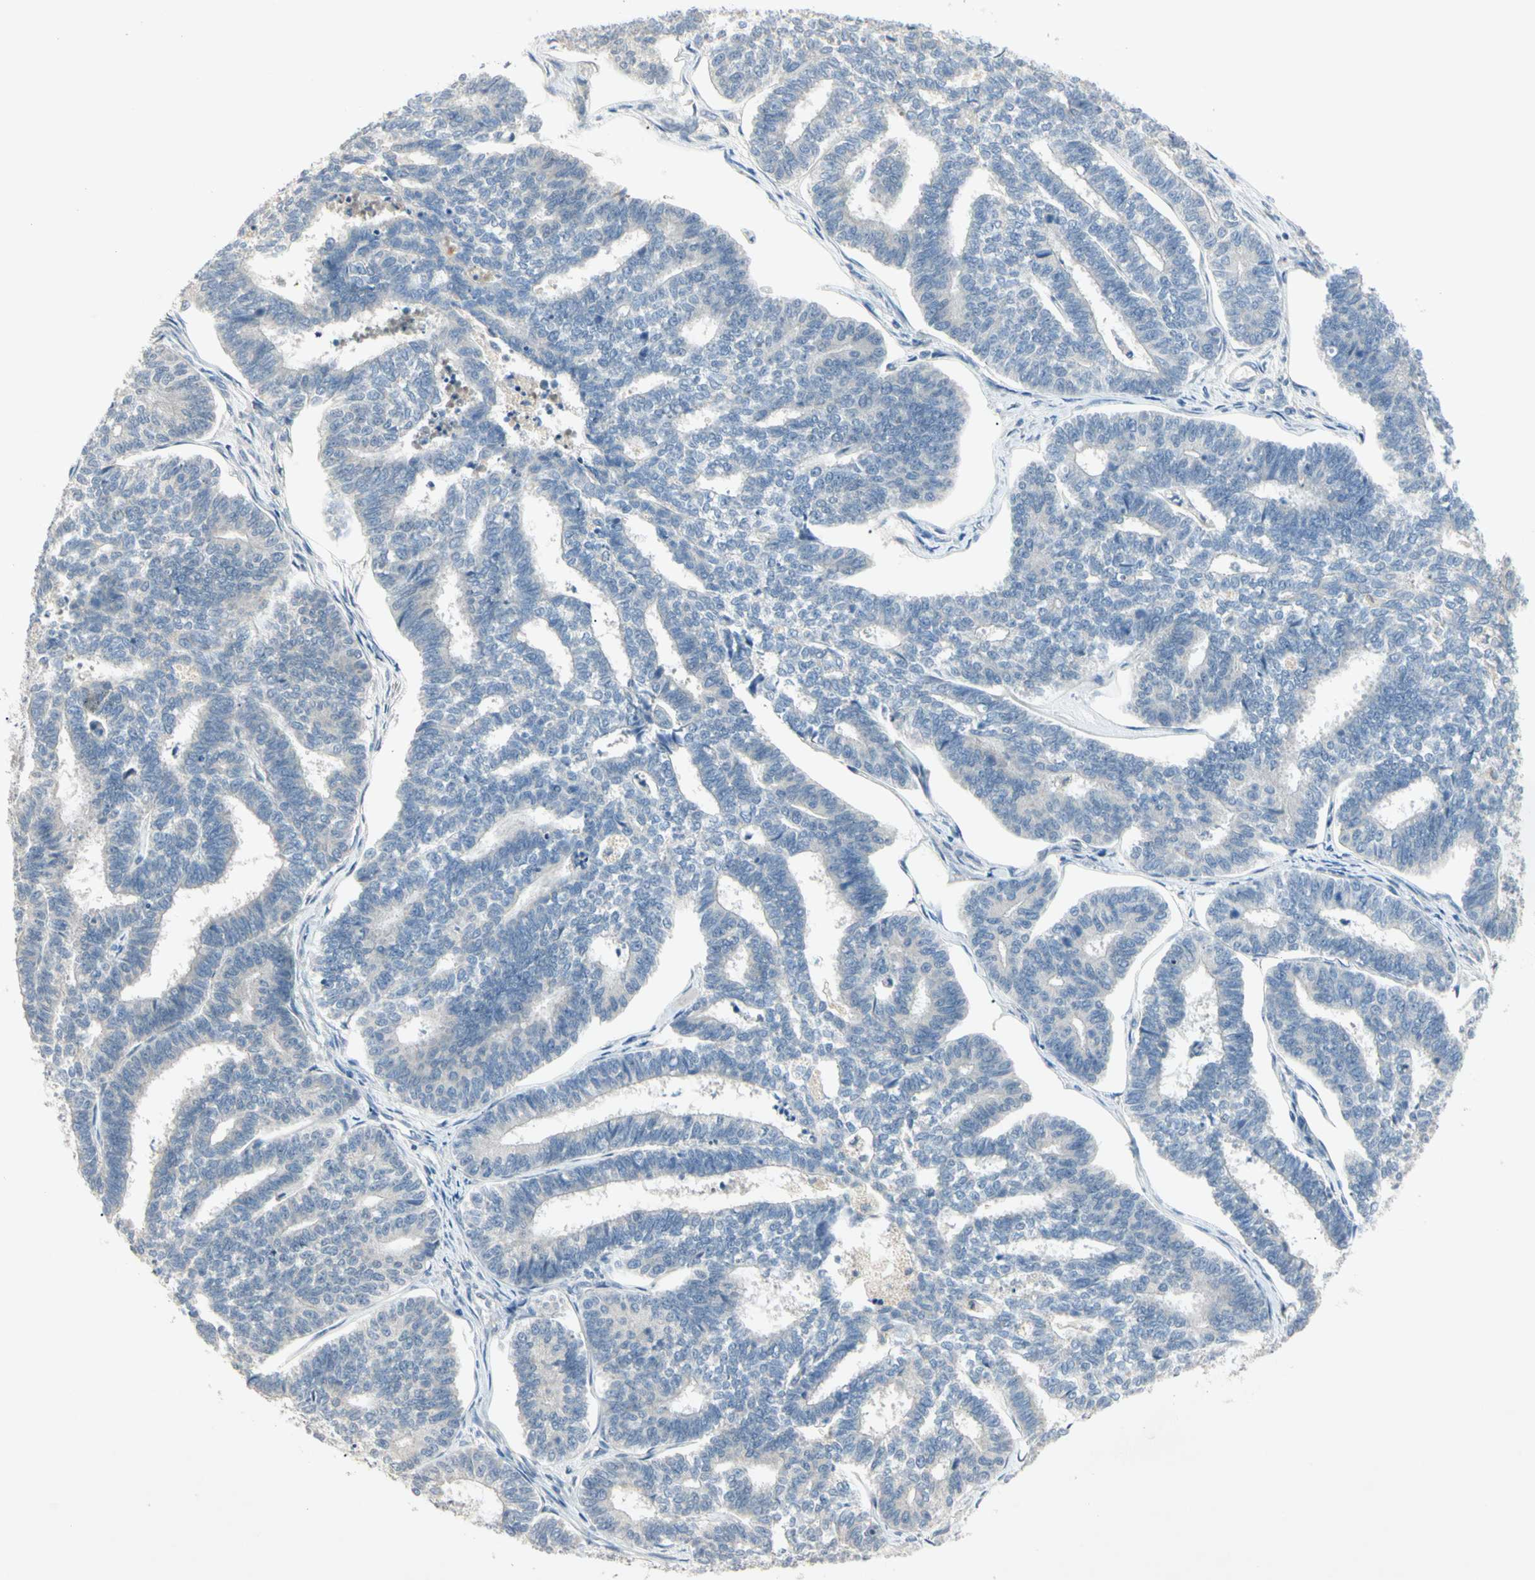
{"staining": {"intensity": "negative", "quantity": "none", "location": "none"}, "tissue": "endometrial cancer", "cell_type": "Tumor cells", "image_type": "cancer", "snomed": [{"axis": "morphology", "description": "Adenocarcinoma, NOS"}, {"axis": "topography", "description": "Endometrium"}], "caption": "IHC image of endometrial cancer stained for a protein (brown), which displays no staining in tumor cells.", "gene": "PRSS21", "patient": {"sex": "female", "age": 70}}